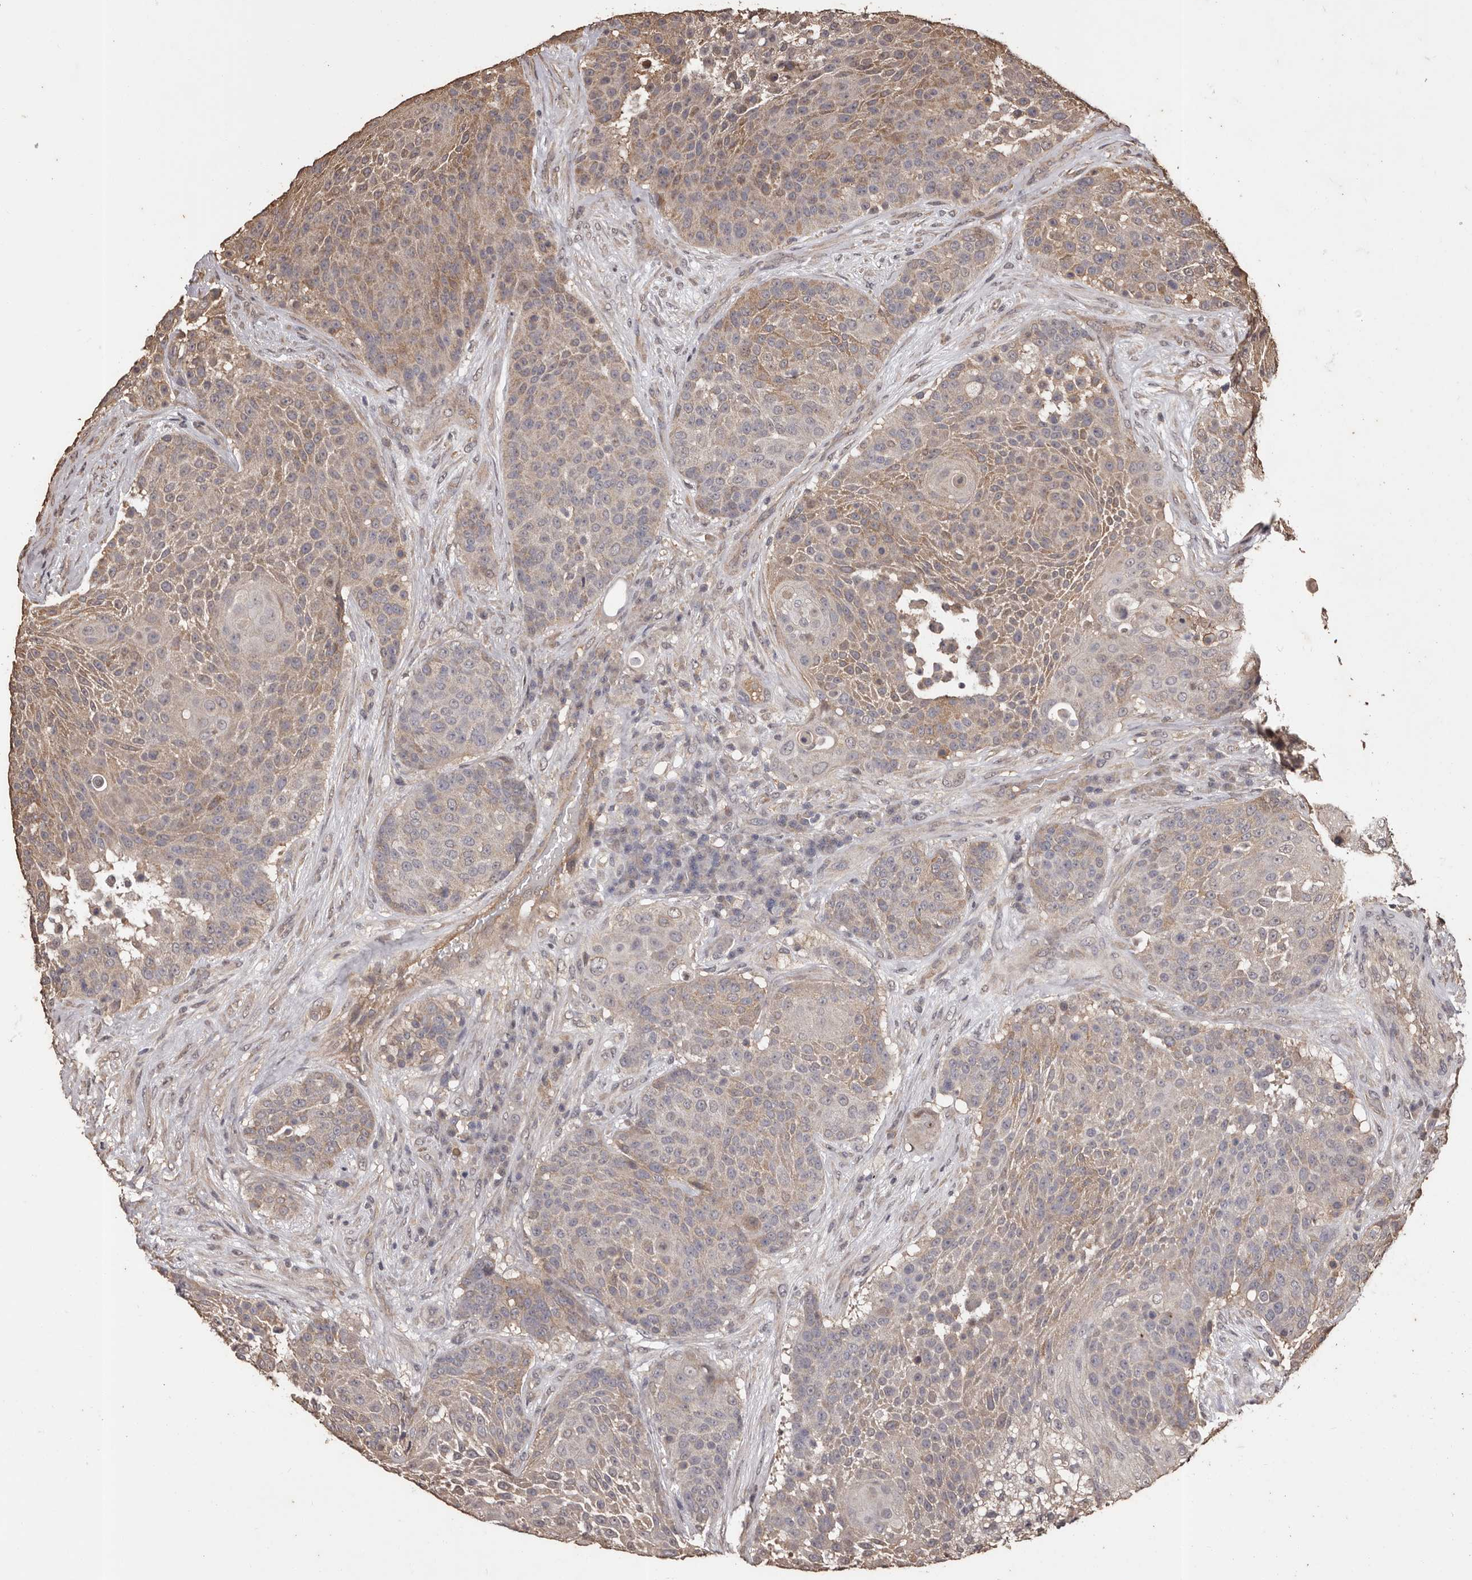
{"staining": {"intensity": "weak", "quantity": "25%-75%", "location": "cytoplasmic/membranous"}, "tissue": "urothelial cancer", "cell_type": "Tumor cells", "image_type": "cancer", "snomed": [{"axis": "morphology", "description": "Urothelial carcinoma, High grade"}, {"axis": "topography", "description": "Urinary bladder"}], "caption": "Immunohistochemistry (DAB) staining of urothelial cancer reveals weak cytoplasmic/membranous protein staining in about 25%-75% of tumor cells. (Brightfield microscopy of DAB IHC at high magnification).", "gene": "NAV1", "patient": {"sex": "female", "age": 63}}